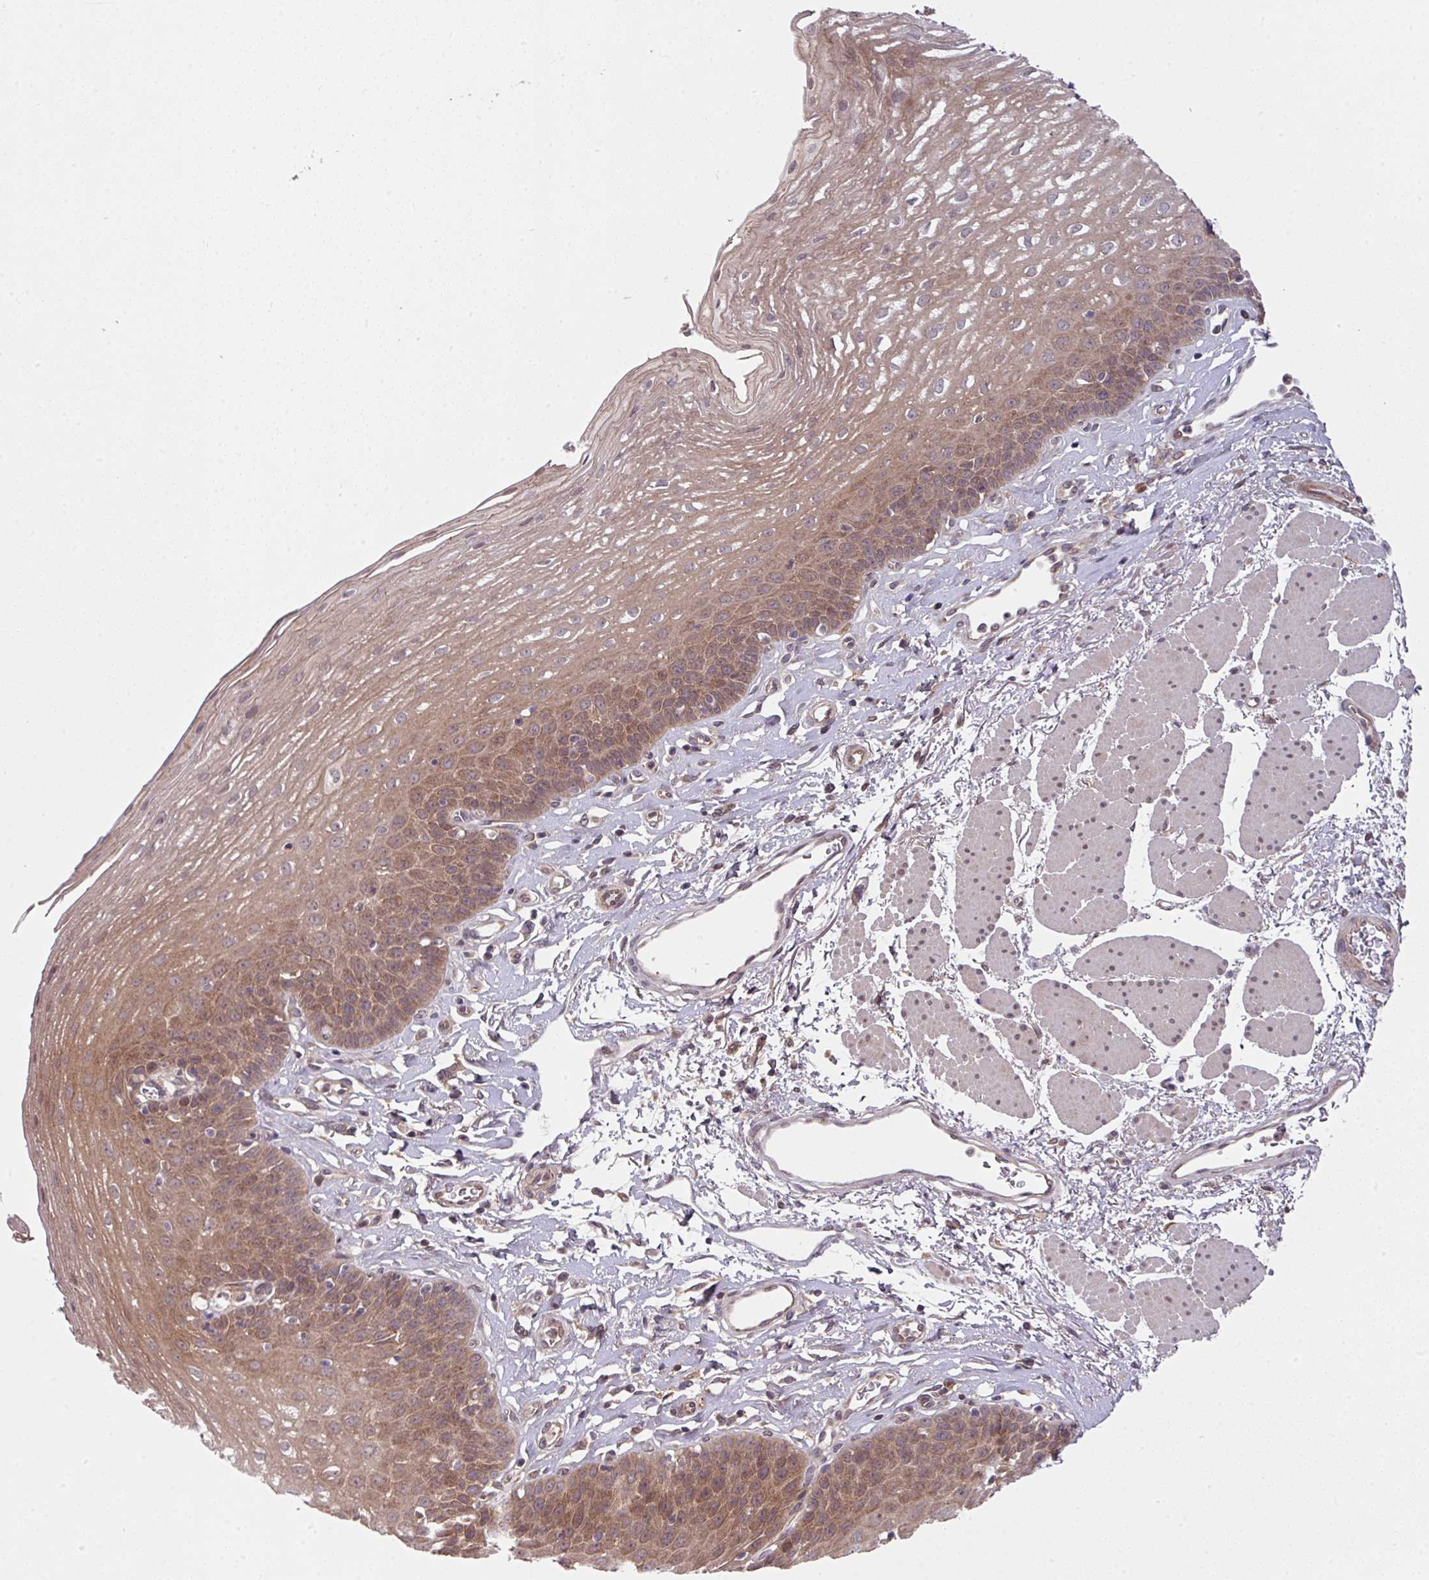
{"staining": {"intensity": "moderate", "quantity": ">75%", "location": "cytoplasmic/membranous"}, "tissue": "esophagus", "cell_type": "Squamous epithelial cells", "image_type": "normal", "snomed": [{"axis": "morphology", "description": "Normal tissue, NOS"}, {"axis": "topography", "description": "Esophagus"}], "caption": "Squamous epithelial cells display moderate cytoplasmic/membranous staining in about >75% of cells in benign esophagus.", "gene": "CAMLG", "patient": {"sex": "female", "age": 81}}